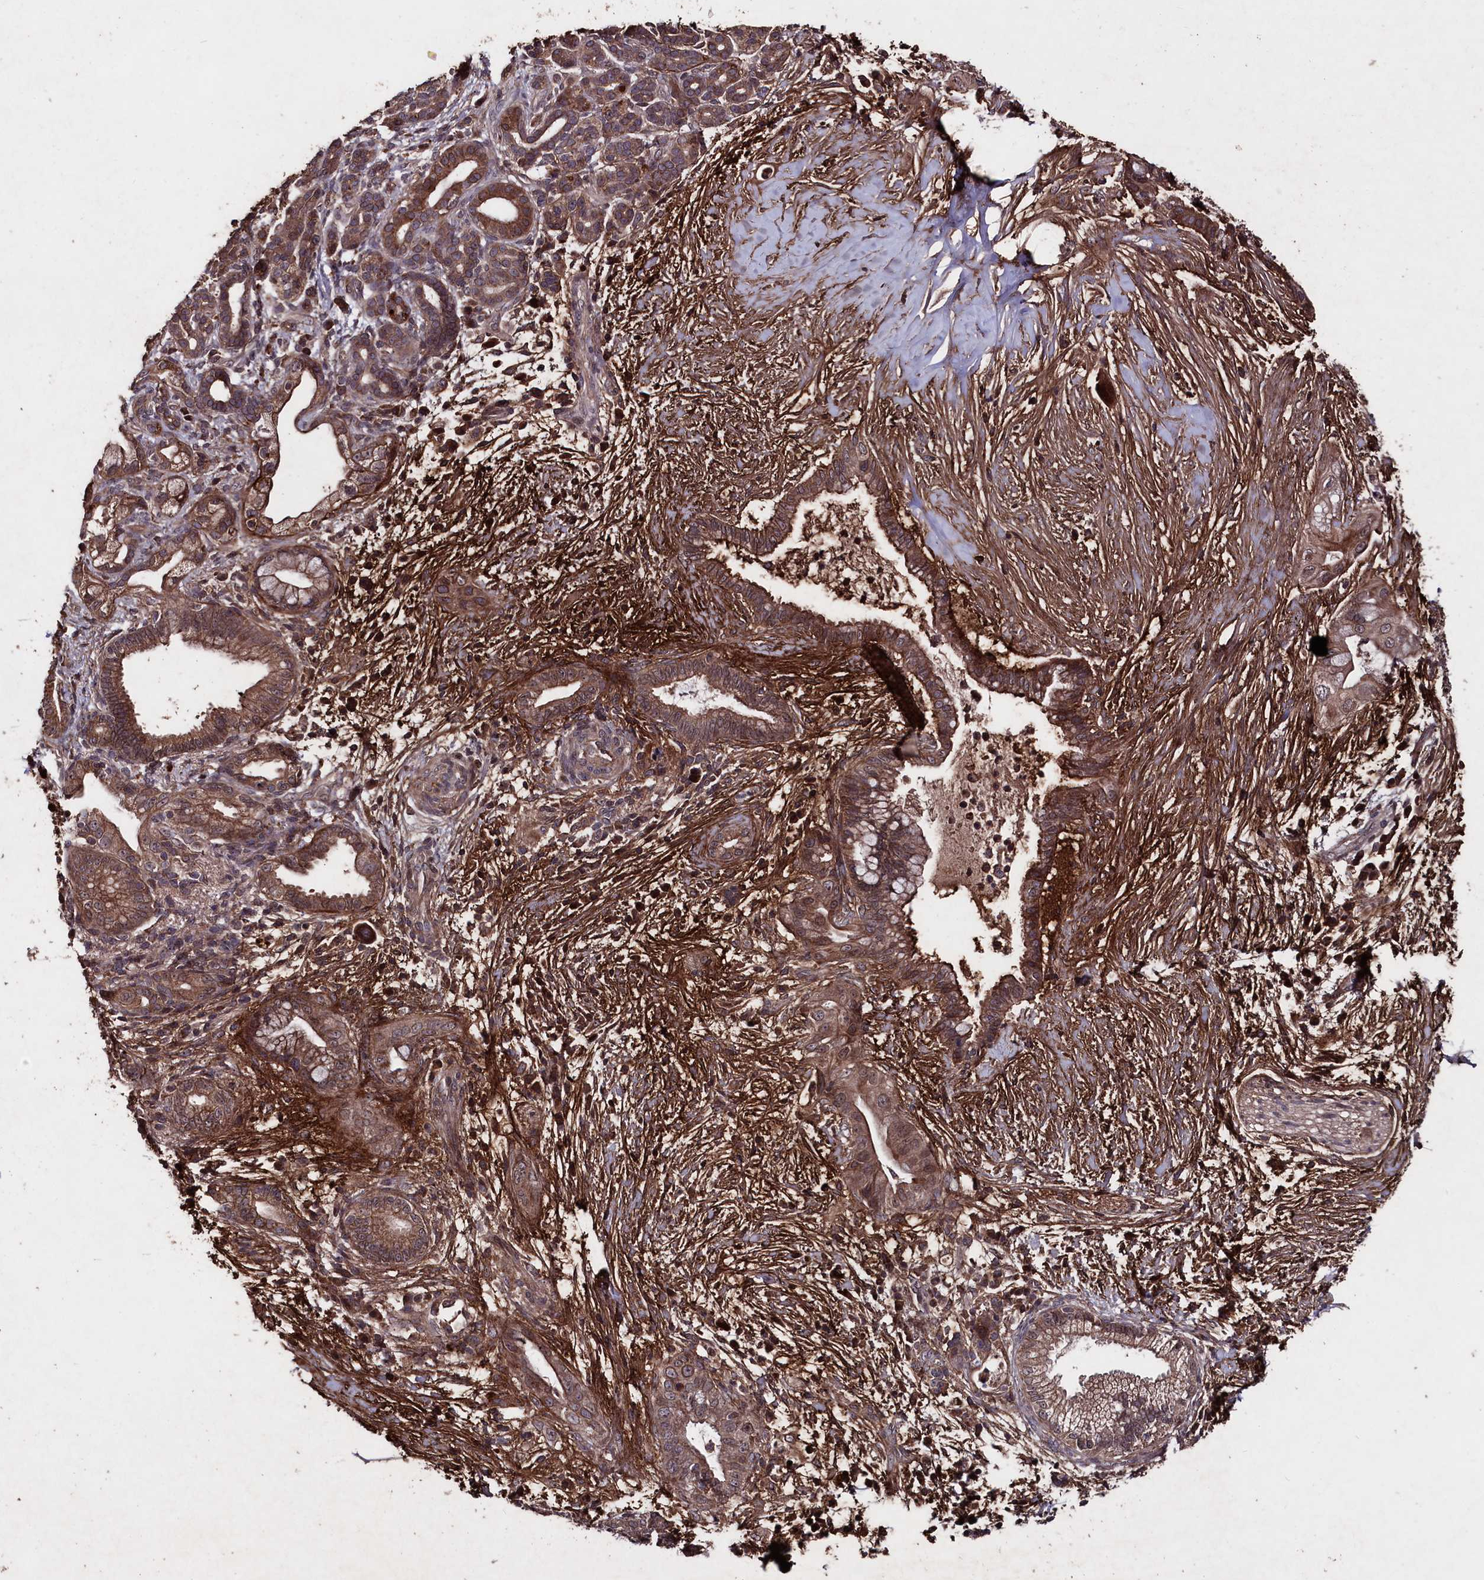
{"staining": {"intensity": "strong", "quantity": ">75%", "location": "cytoplasmic/membranous"}, "tissue": "pancreatic cancer", "cell_type": "Tumor cells", "image_type": "cancer", "snomed": [{"axis": "morphology", "description": "Adenocarcinoma, NOS"}, {"axis": "topography", "description": "Pancreas"}], "caption": "A brown stain shows strong cytoplasmic/membranous expression of a protein in human pancreatic adenocarcinoma tumor cells.", "gene": "MYO1H", "patient": {"sex": "male", "age": 59}}